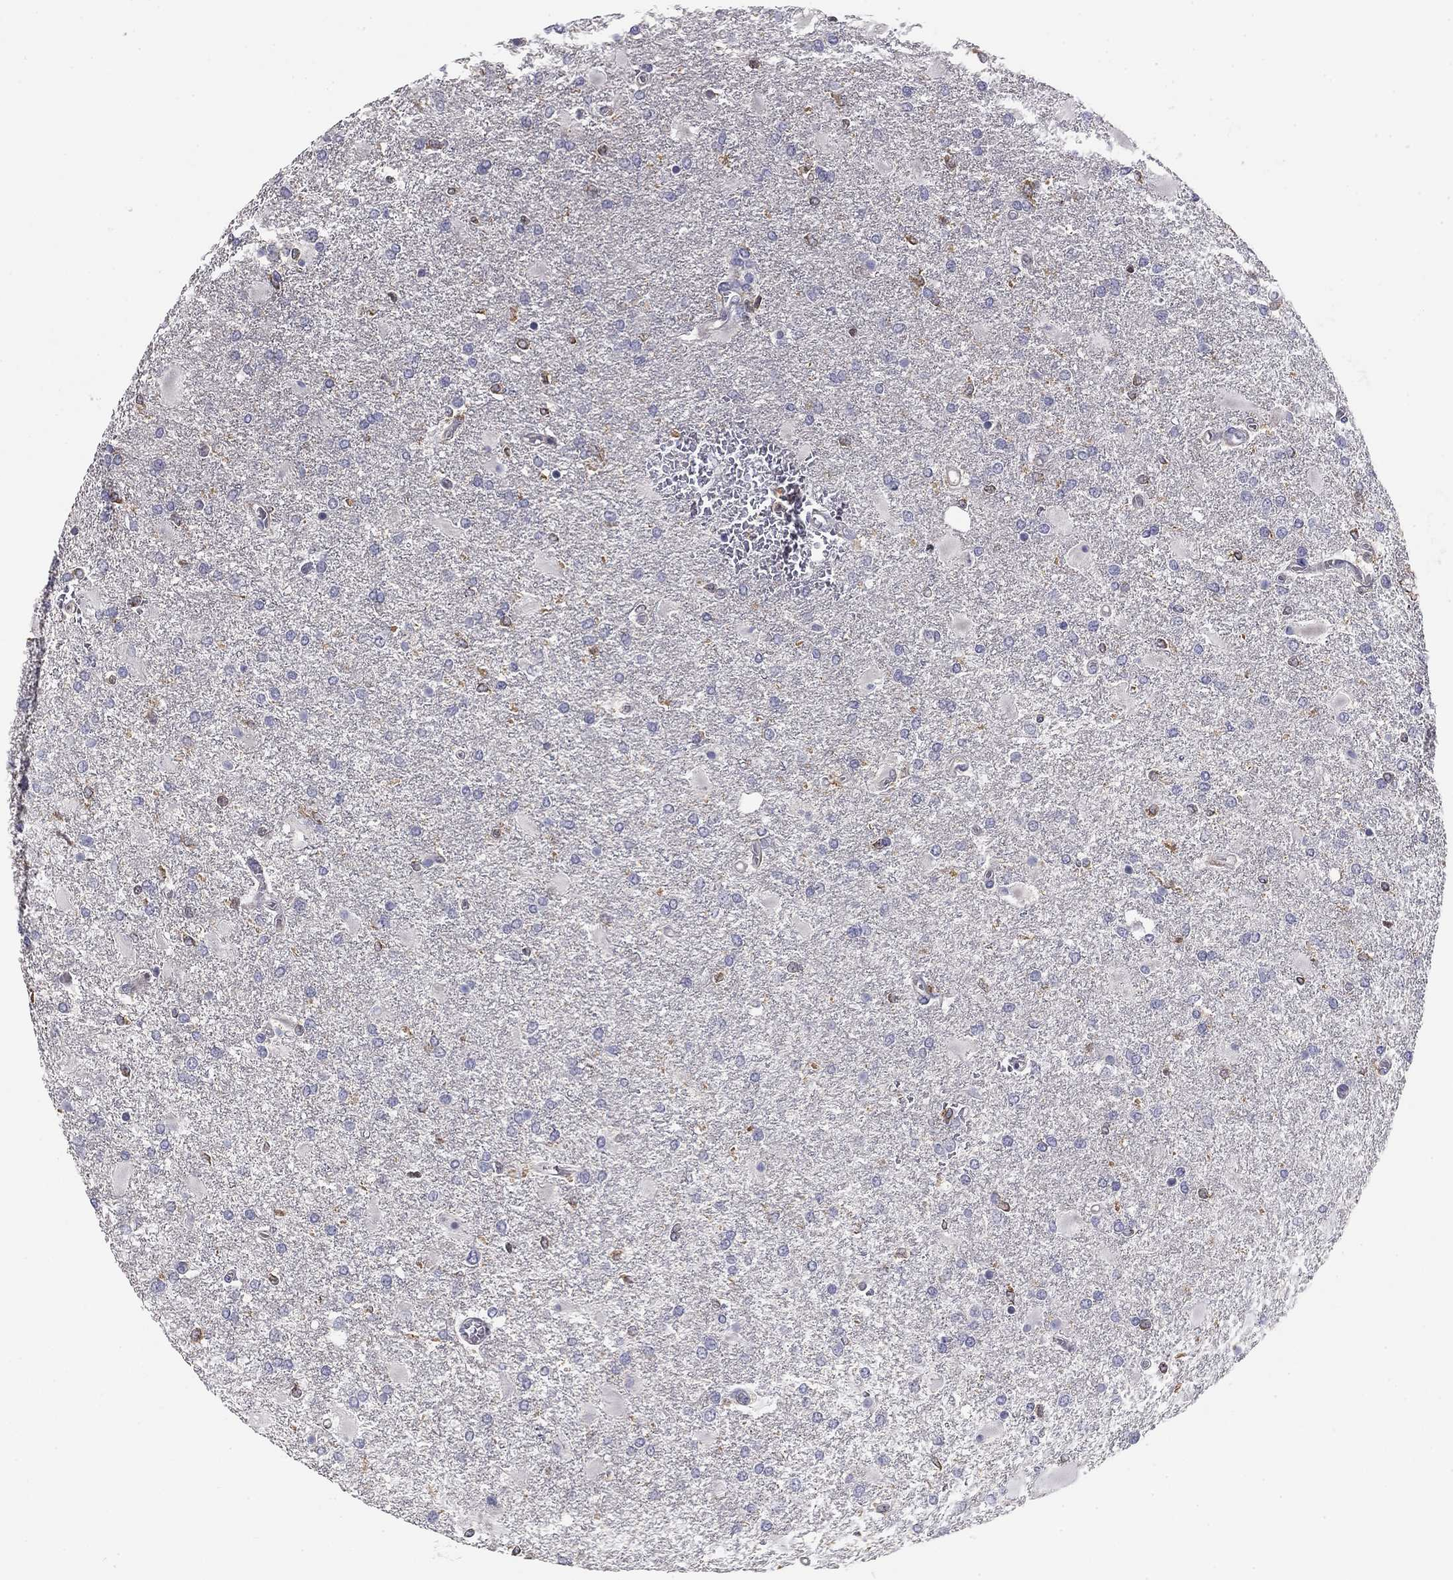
{"staining": {"intensity": "negative", "quantity": "none", "location": "none"}, "tissue": "glioma", "cell_type": "Tumor cells", "image_type": "cancer", "snomed": [{"axis": "morphology", "description": "Glioma, malignant, High grade"}, {"axis": "topography", "description": "Cerebral cortex"}], "caption": "Protein analysis of high-grade glioma (malignant) reveals no significant expression in tumor cells.", "gene": "PLCB2", "patient": {"sex": "male", "age": 79}}